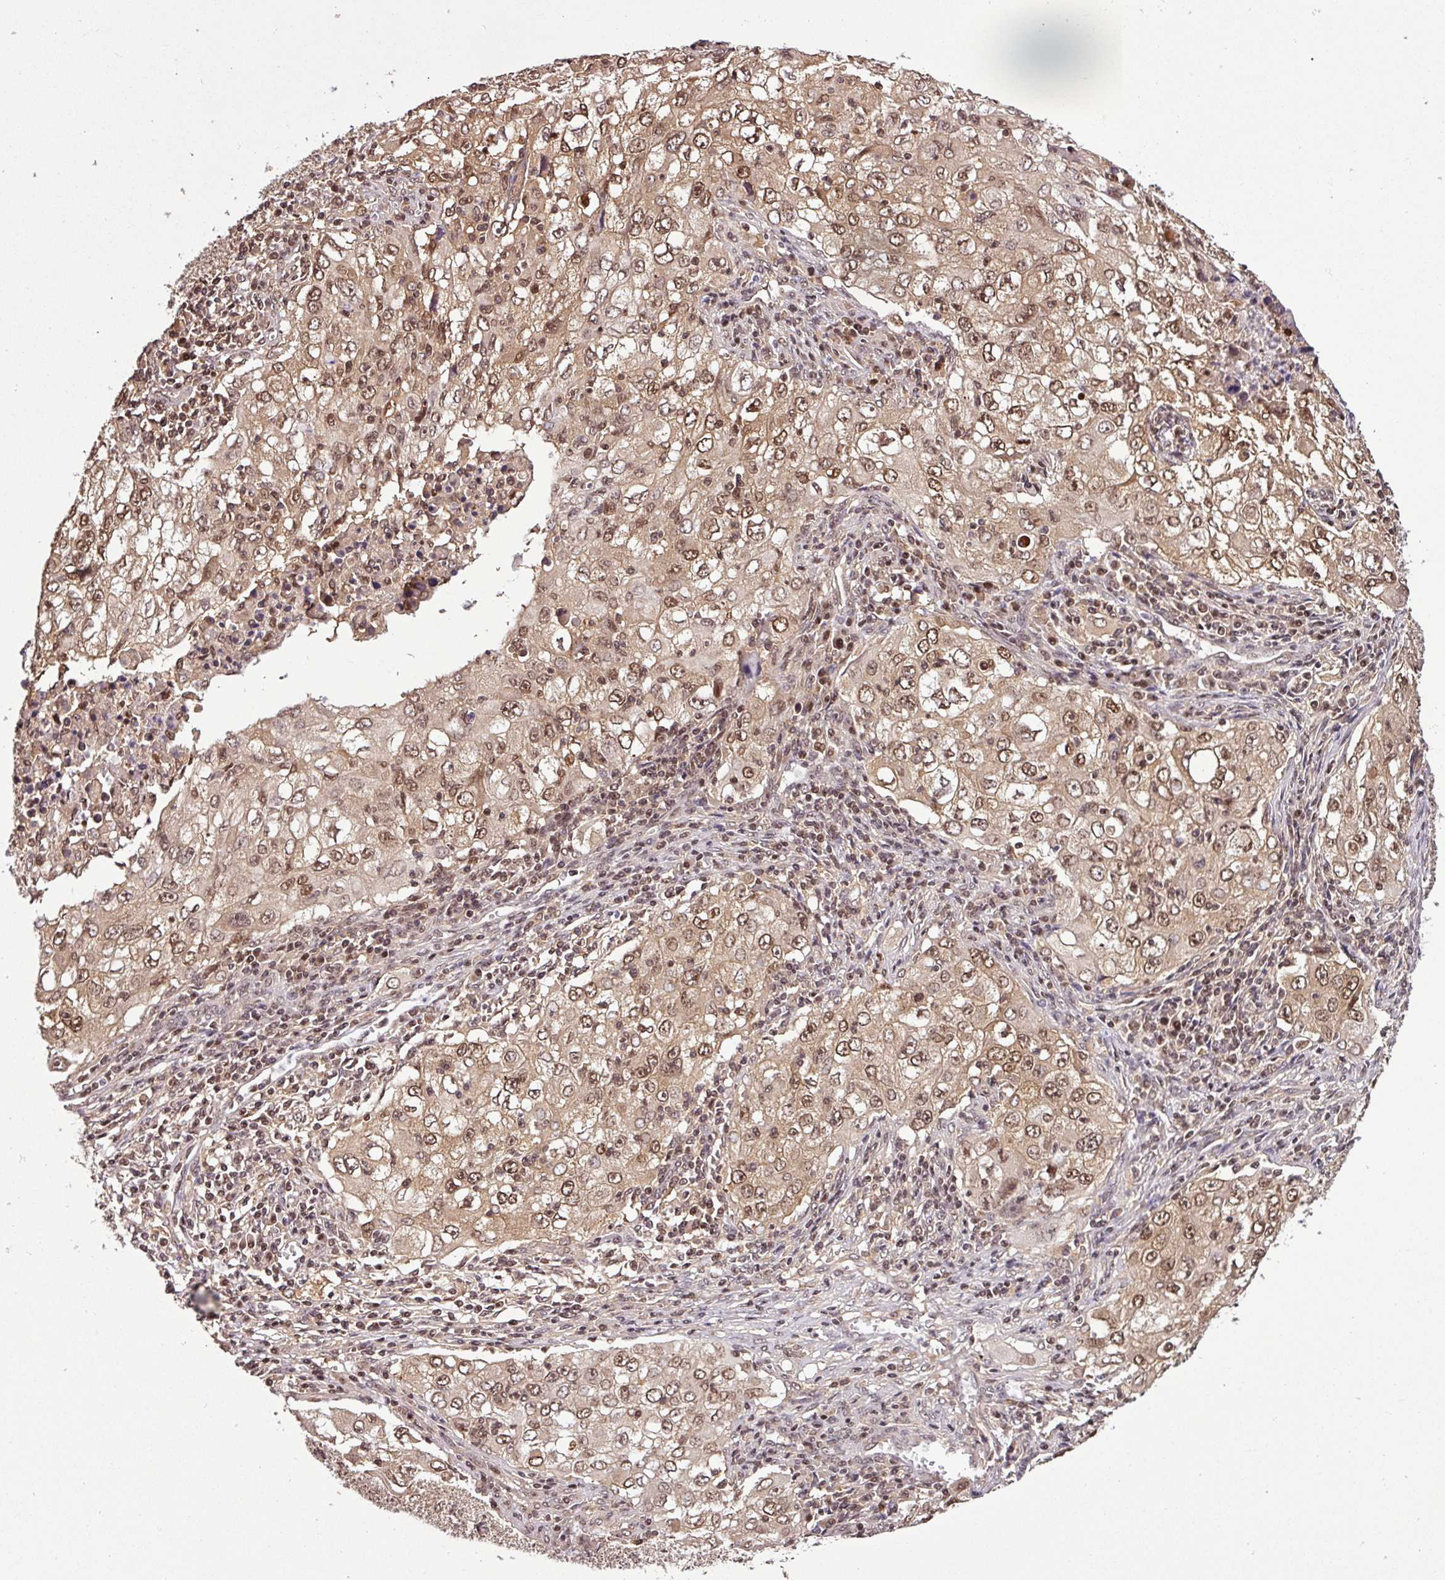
{"staining": {"intensity": "moderate", "quantity": ">75%", "location": "cytoplasmic/membranous,nuclear"}, "tissue": "lung cancer", "cell_type": "Tumor cells", "image_type": "cancer", "snomed": [{"axis": "morphology", "description": "Adenocarcinoma, NOS"}, {"axis": "morphology", "description": "Adenocarcinoma, metastatic, NOS"}, {"axis": "topography", "description": "Lymph node"}, {"axis": "topography", "description": "Lung"}], "caption": "A histopathology image of human lung cancer stained for a protein exhibits moderate cytoplasmic/membranous and nuclear brown staining in tumor cells.", "gene": "ITPKC", "patient": {"sex": "female", "age": 42}}